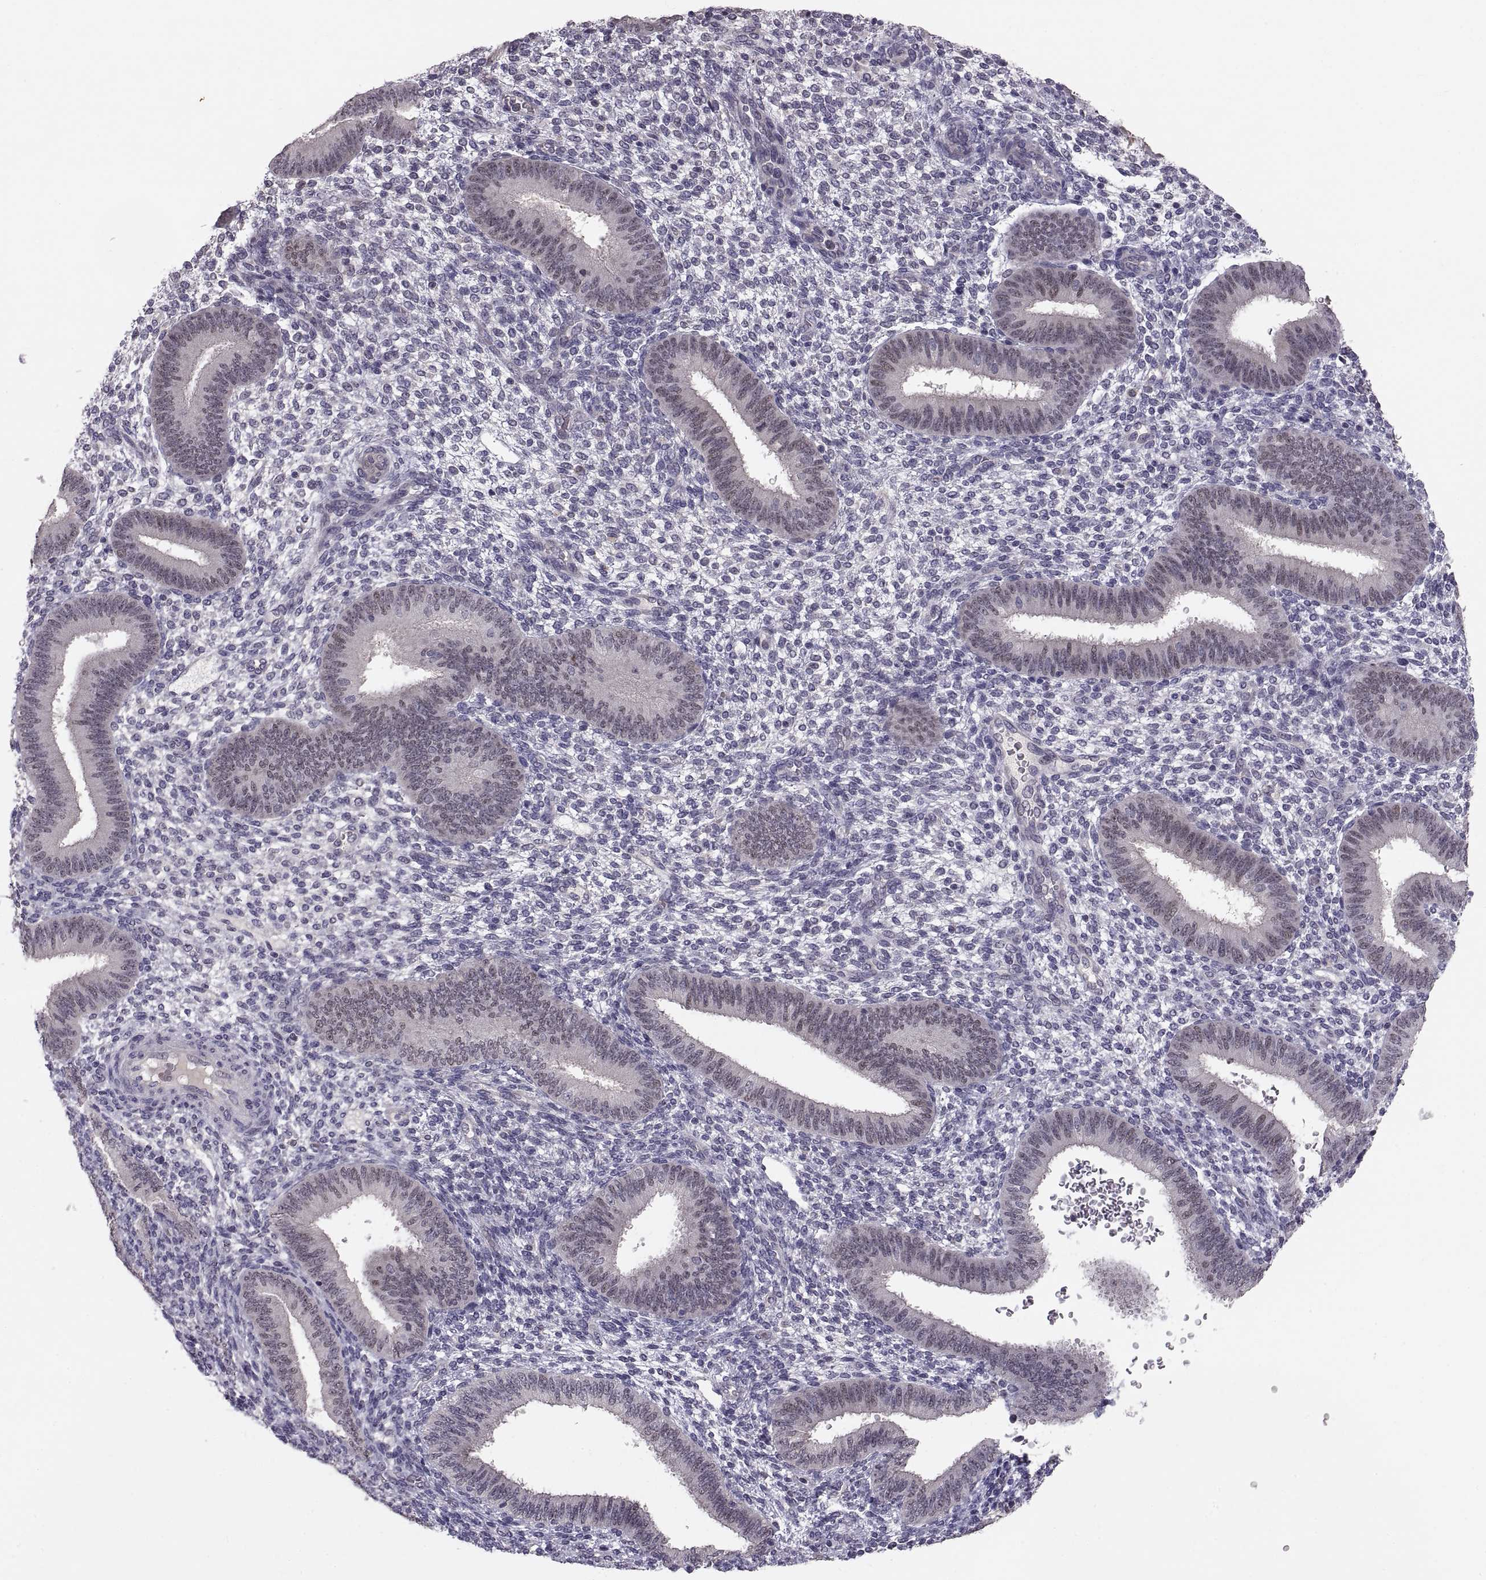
{"staining": {"intensity": "negative", "quantity": "none", "location": "none"}, "tissue": "endometrium", "cell_type": "Cells in endometrial stroma", "image_type": "normal", "snomed": [{"axis": "morphology", "description": "Normal tissue, NOS"}, {"axis": "topography", "description": "Endometrium"}], "caption": "The immunohistochemistry (IHC) image has no significant expression in cells in endometrial stroma of endometrium. Brightfield microscopy of immunohistochemistry stained with DAB (3,3'-diaminobenzidine) (brown) and hematoxylin (blue), captured at high magnification.", "gene": "PAX2", "patient": {"sex": "female", "age": 39}}